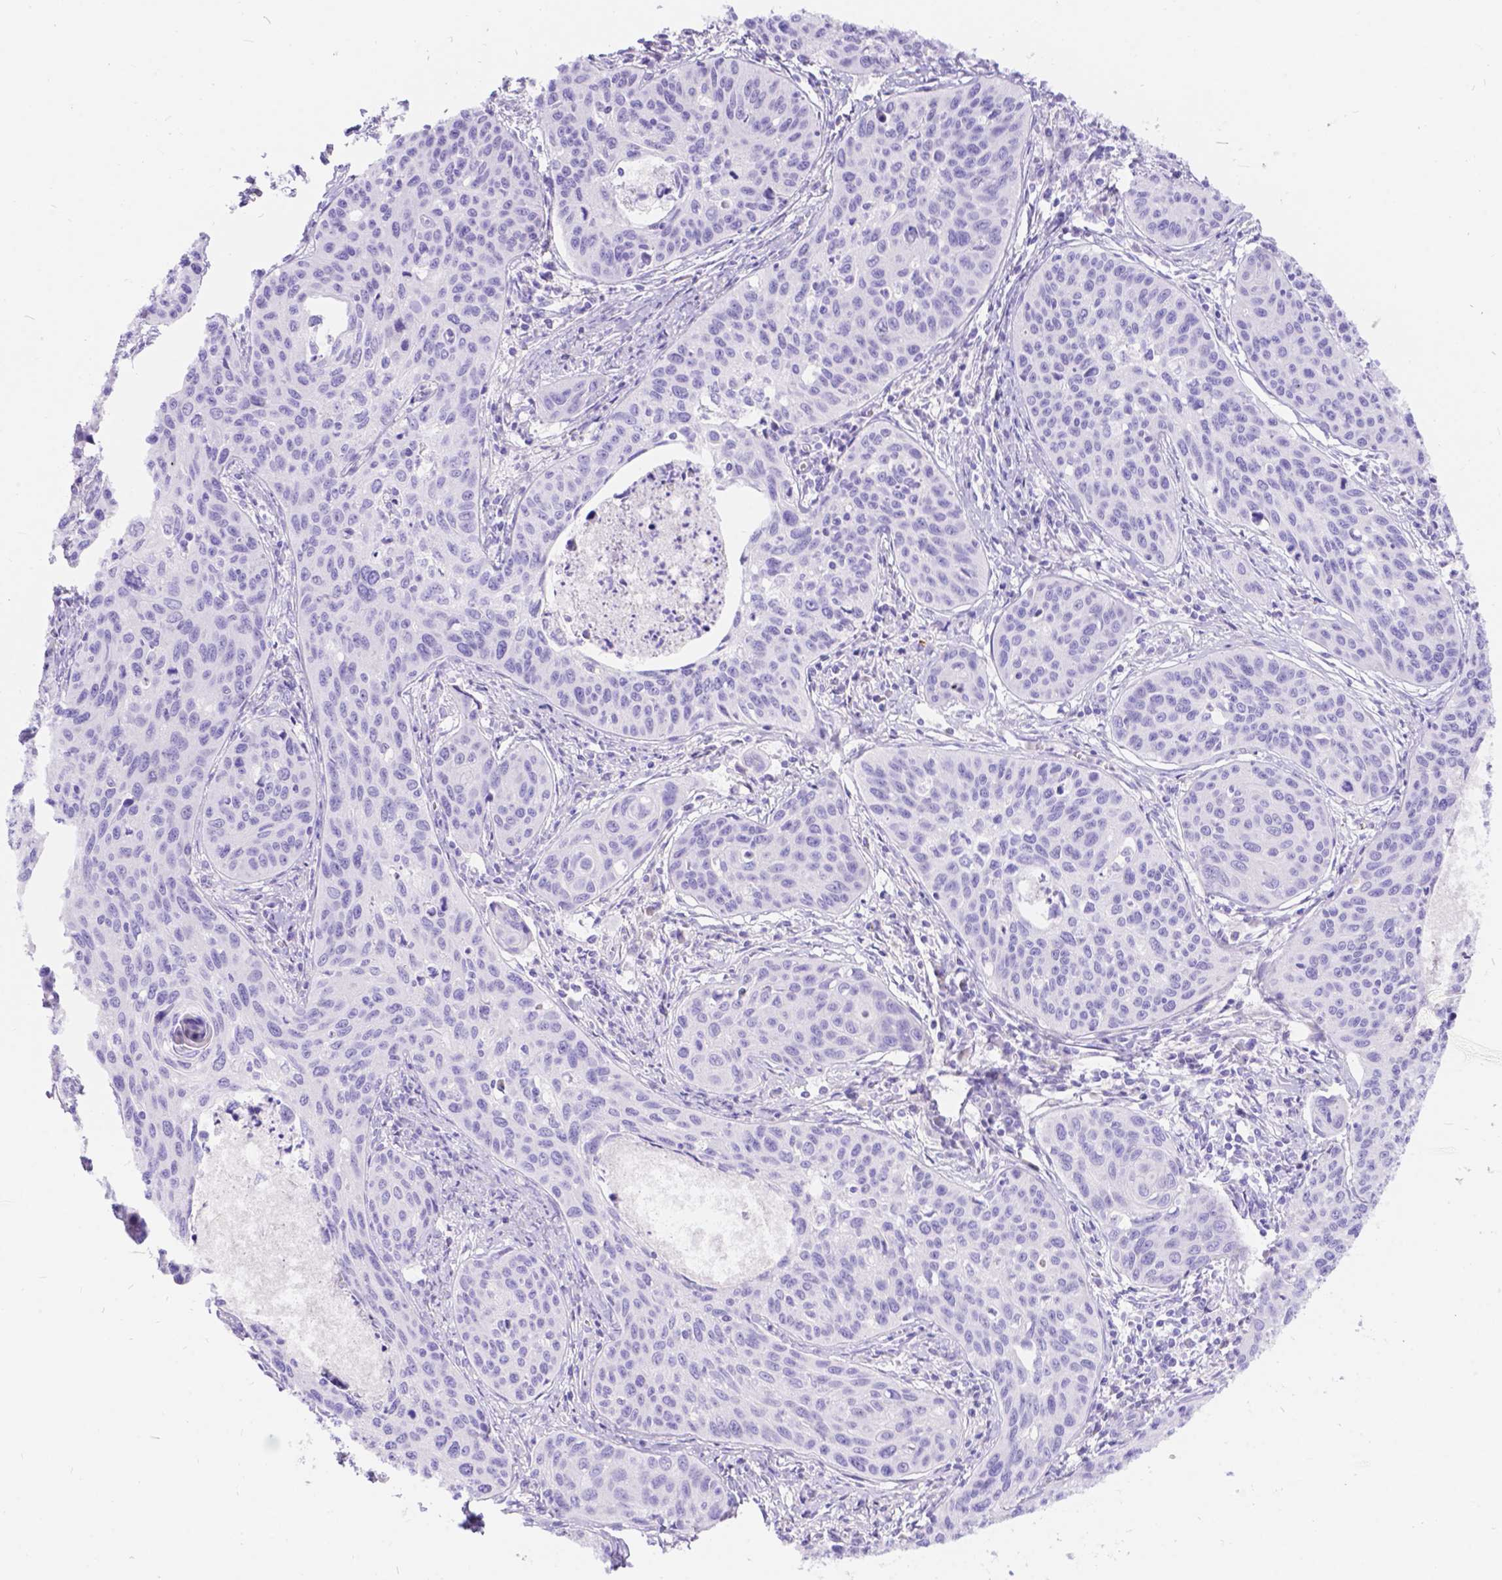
{"staining": {"intensity": "negative", "quantity": "none", "location": "none"}, "tissue": "cervical cancer", "cell_type": "Tumor cells", "image_type": "cancer", "snomed": [{"axis": "morphology", "description": "Squamous cell carcinoma, NOS"}, {"axis": "topography", "description": "Cervix"}], "caption": "High magnification brightfield microscopy of cervical cancer stained with DAB (brown) and counterstained with hematoxylin (blue): tumor cells show no significant positivity.", "gene": "KLHL10", "patient": {"sex": "female", "age": 31}}